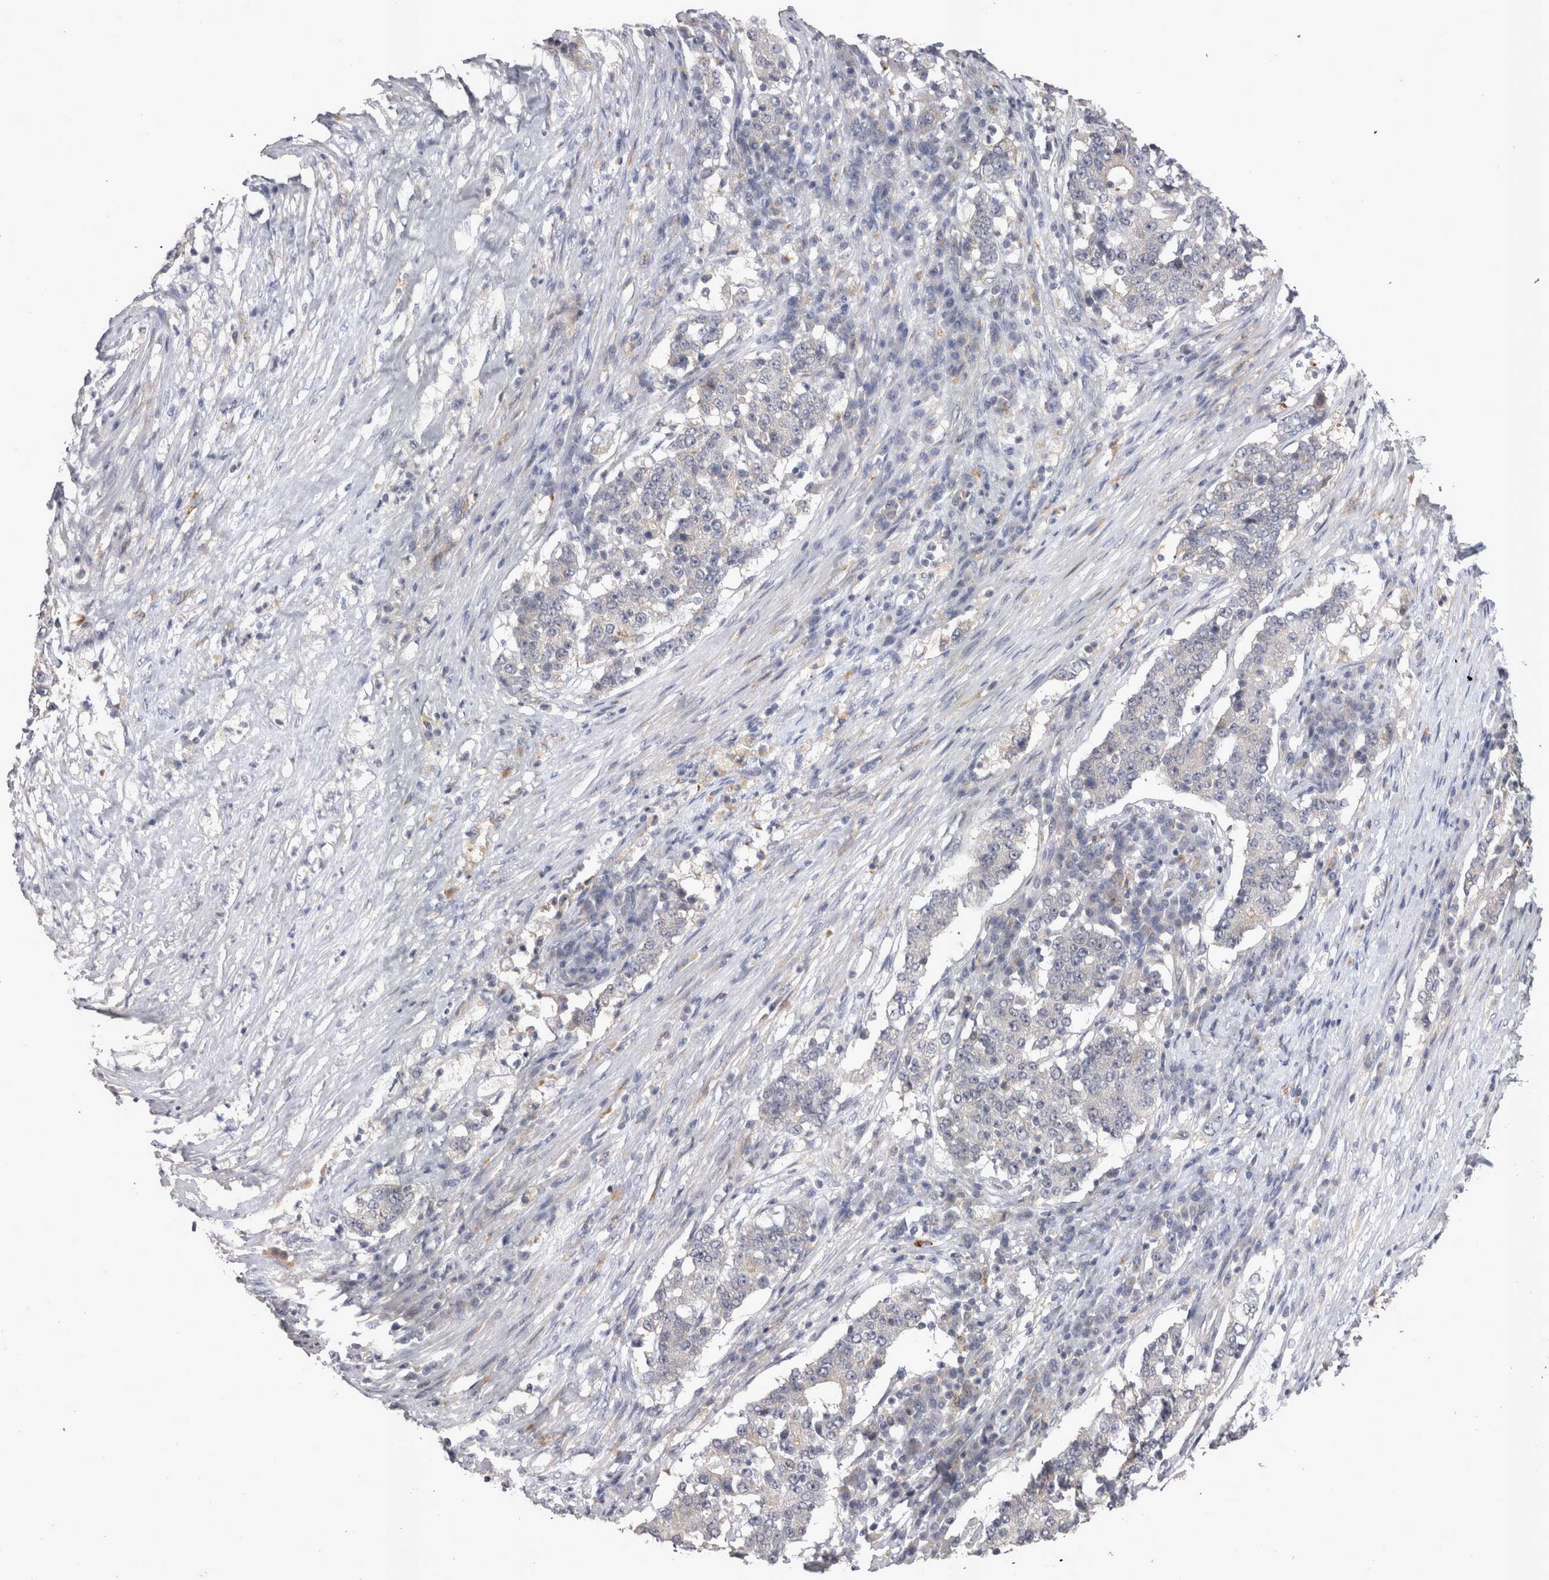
{"staining": {"intensity": "negative", "quantity": "none", "location": "none"}, "tissue": "stomach cancer", "cell_type": "Tumor cells", "image_type": "cancer", "snomed": [{"axis": "morphology", "description": "Adenocarcinoma, NOS"}, {"axis": "topography", "description": "Stomach"}], "caption": "Immunohistochemistry of stomach adenocarcinoma demonstrates no staining in tumor cells.", "gene": "CTBS", "patient": {"sex": "male", "age": 59}}